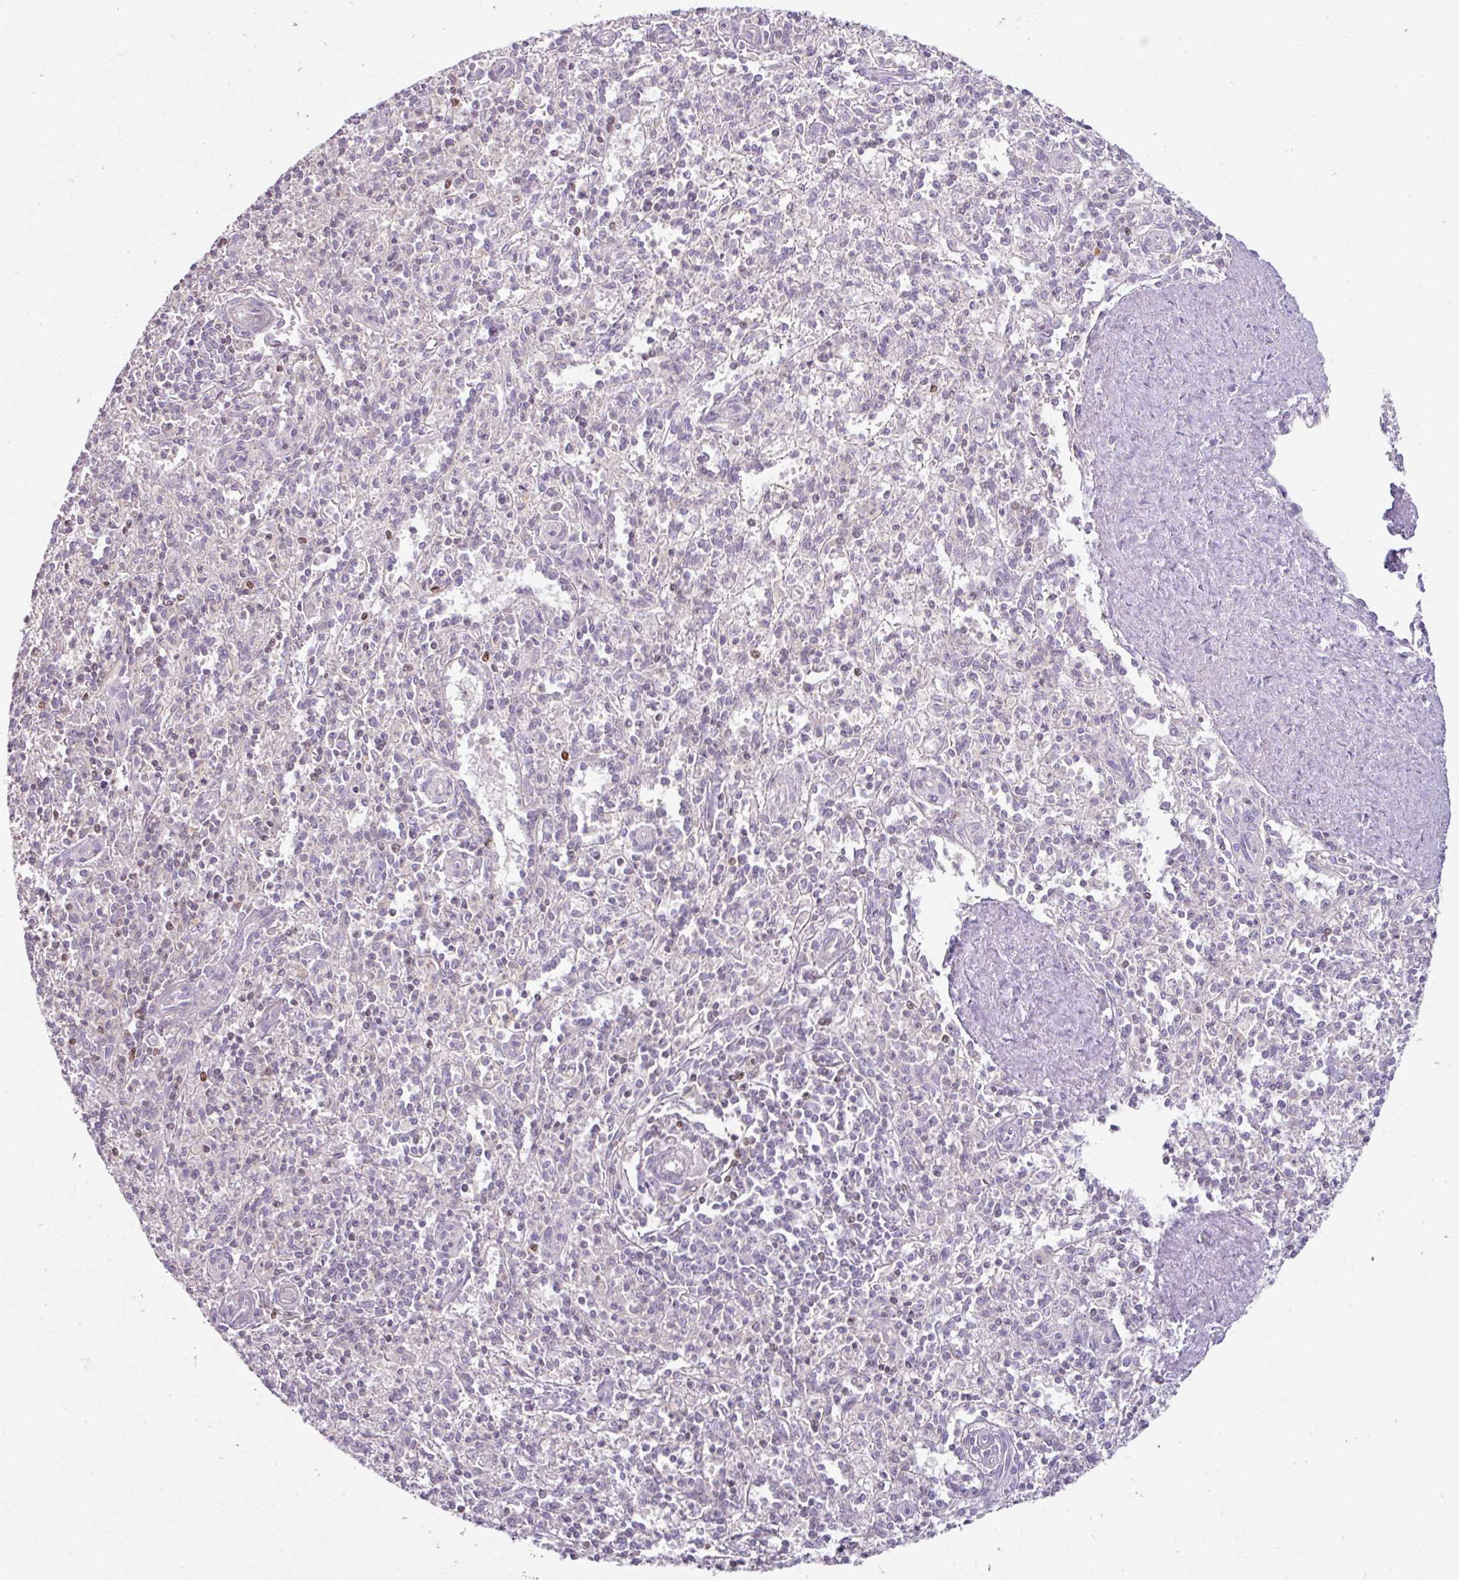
{"staining": {"intensity": "weak", "quantity": "<25%", "location": "nuclear"}, "tissue": "spleen", "cell_type": "Cells in red pulp", "image_type": "normal", "snomed": [{"axis": "morphology", "description": "Normal tissue, NOS"}, {"axis": "topography", "description": "Spleen"}], "caption": "The histopathology image displays no significant expression in cells in red pulp of spleen. The staining is performed using DAB (3,3'-diaminobenzidine) brown chromogen with nuclei counter-stained in using hematoxylin.", "gene": "STAT5A", "patient": {"sex": "female", "age": 70}}